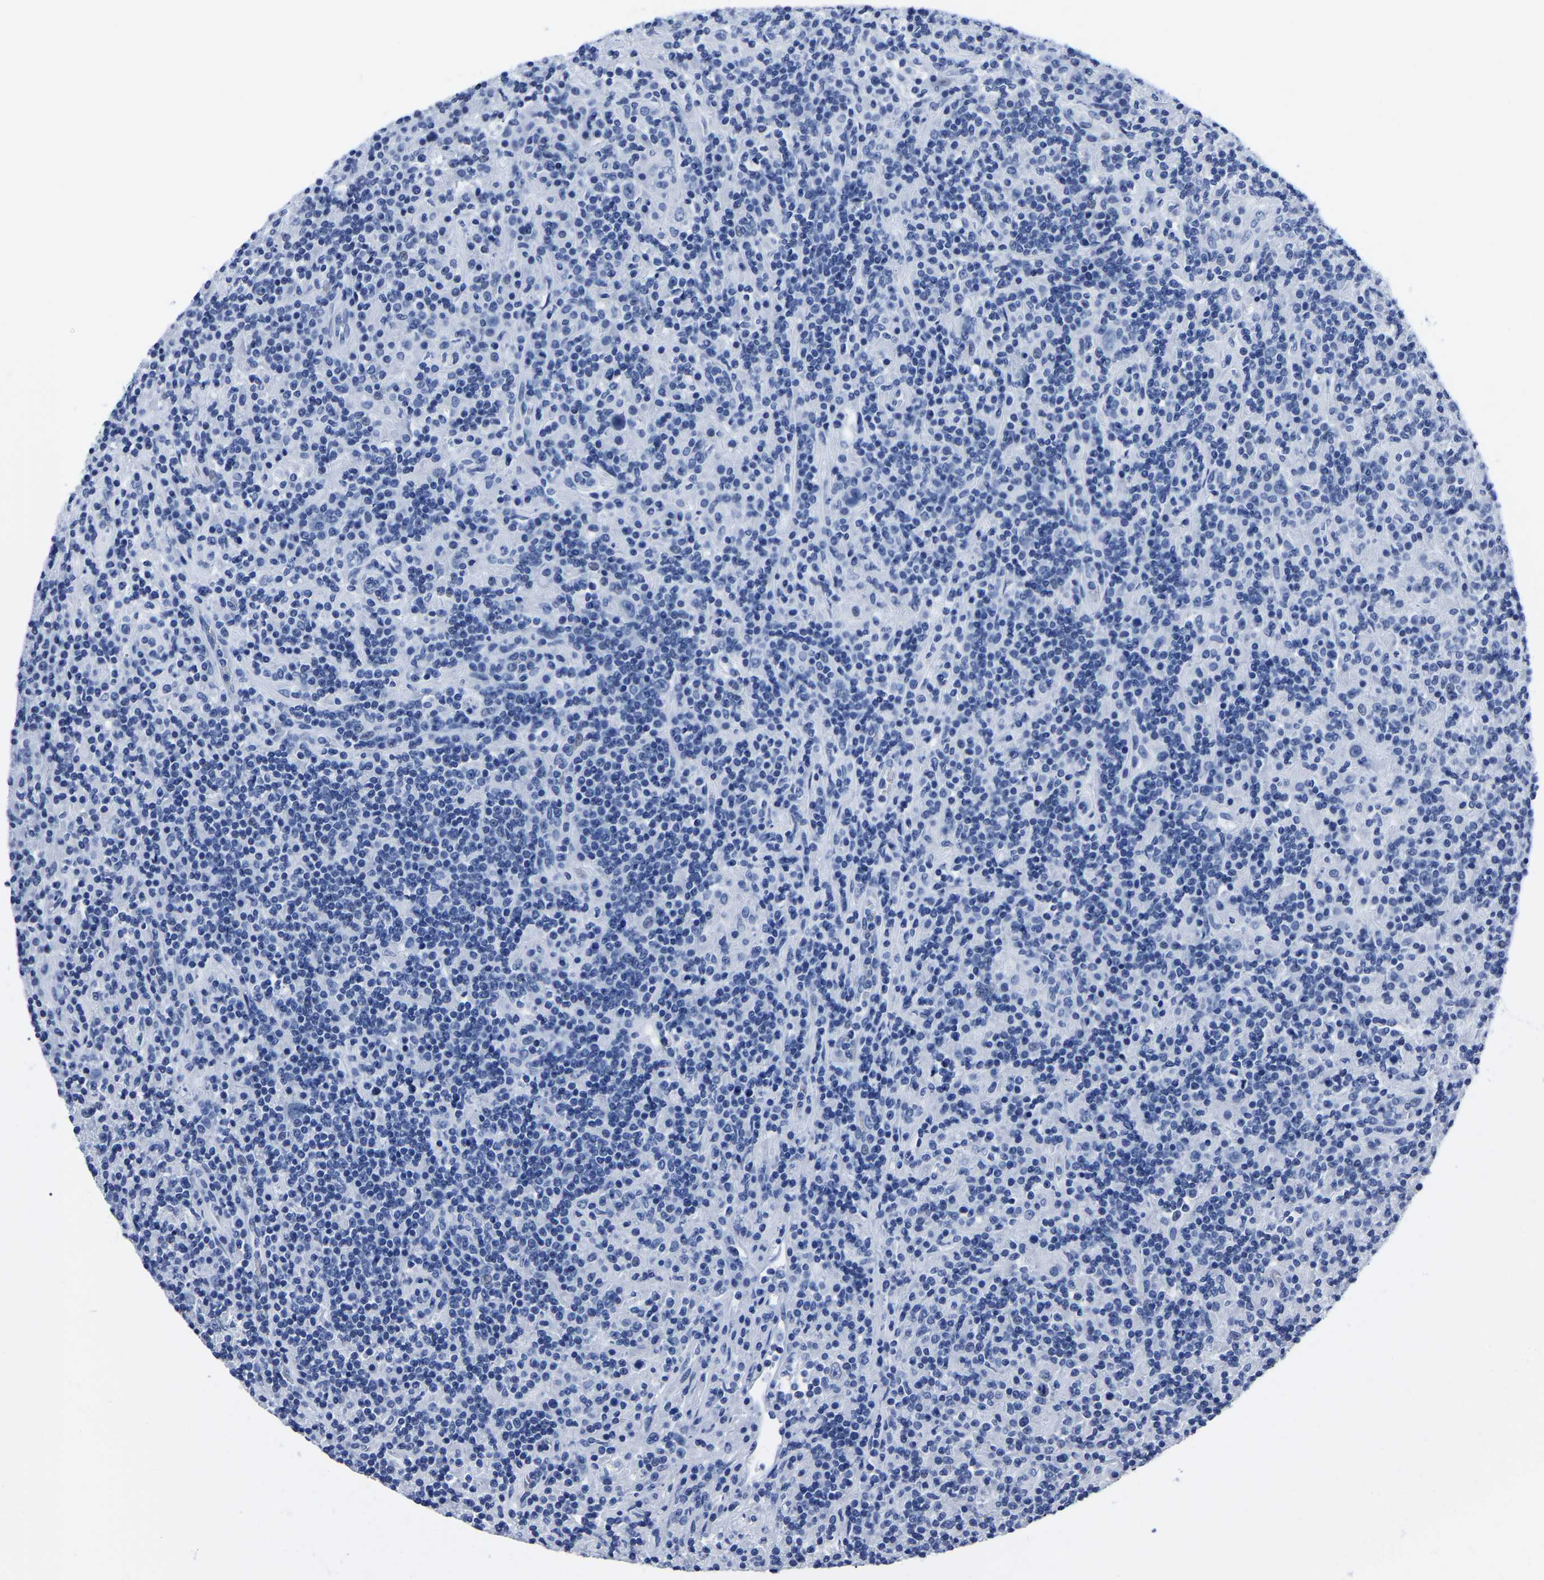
{"staining": {"intensity": "negative", "quantity": "none", "location": "none"}, "tissue": "lymphoma", "cell_type": "Tumor cells", "image_type": "cancer", "snomed": [{"axis": "morphology", "description": "Hodgkin's disease, NOS"}, {"axis": "topography", "description": "Lymph node"}], "caption": "This is a histopathology image of immunohistochemistry staining of lymphoma, which shows no expression in tumor cells.", "gene": "IMPG2", "patient": {"sex": "male", "age": 70}}